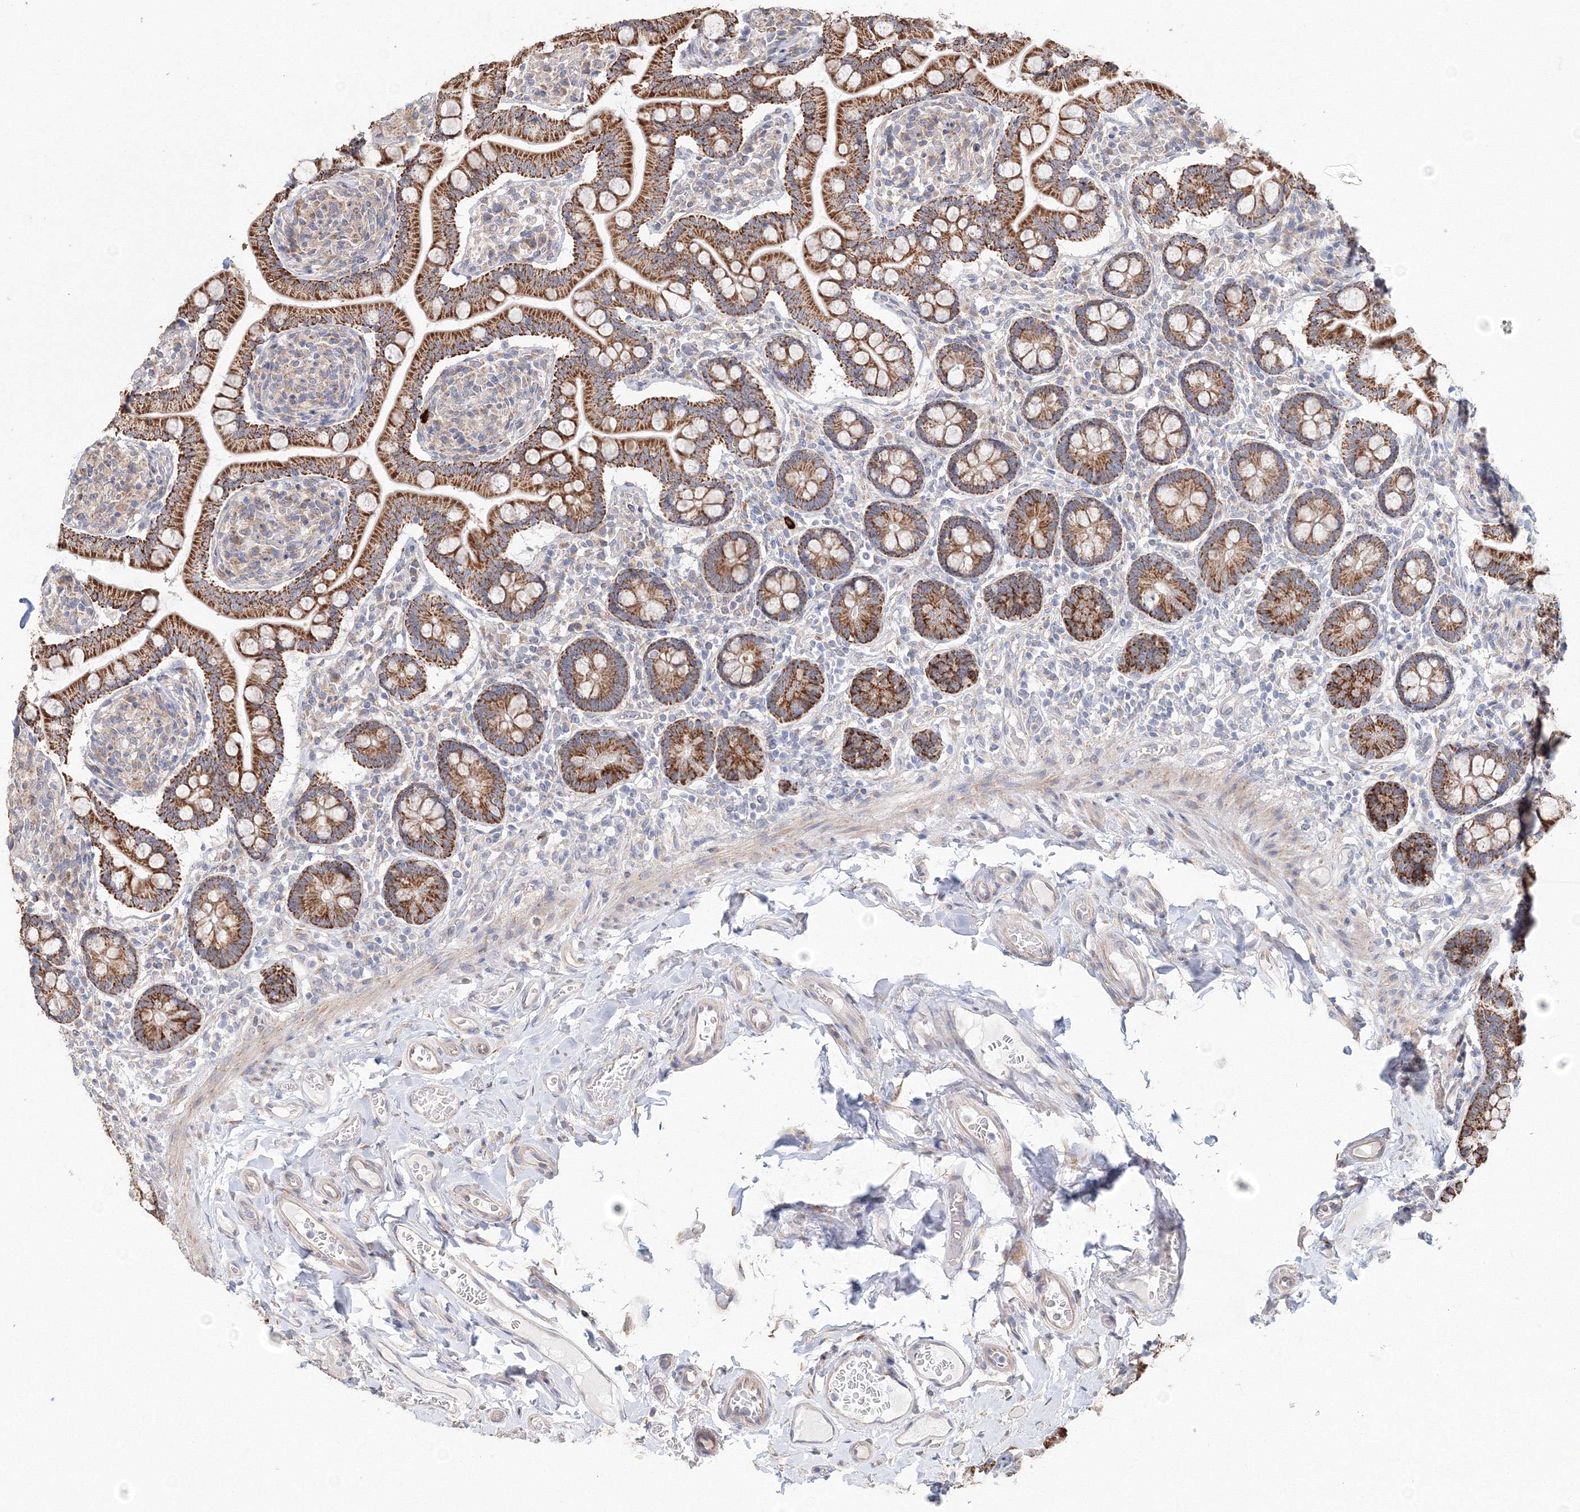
{"staining": {"intensity": "strong", "quantity": ">75%", "location": "cytoplasmic/membranous"}, "tissue": "small intestine", "cell_type": "Glandular cells", "image_type": "normal", "snomed": [{"axis": "morphology", "description": "Normal tissue, NOS"}, {"axis": "topography", "description": "Small intestine"}], "caption": "A micrograph of small intestine stained for a protein shows strong cytoplasmic/membranous brown staining in glandular cells. (DAB IHC with brightfield microscopy, high magnification).", "gene": "DHRS12", "patient": {"sex": "female", "age": 64}}